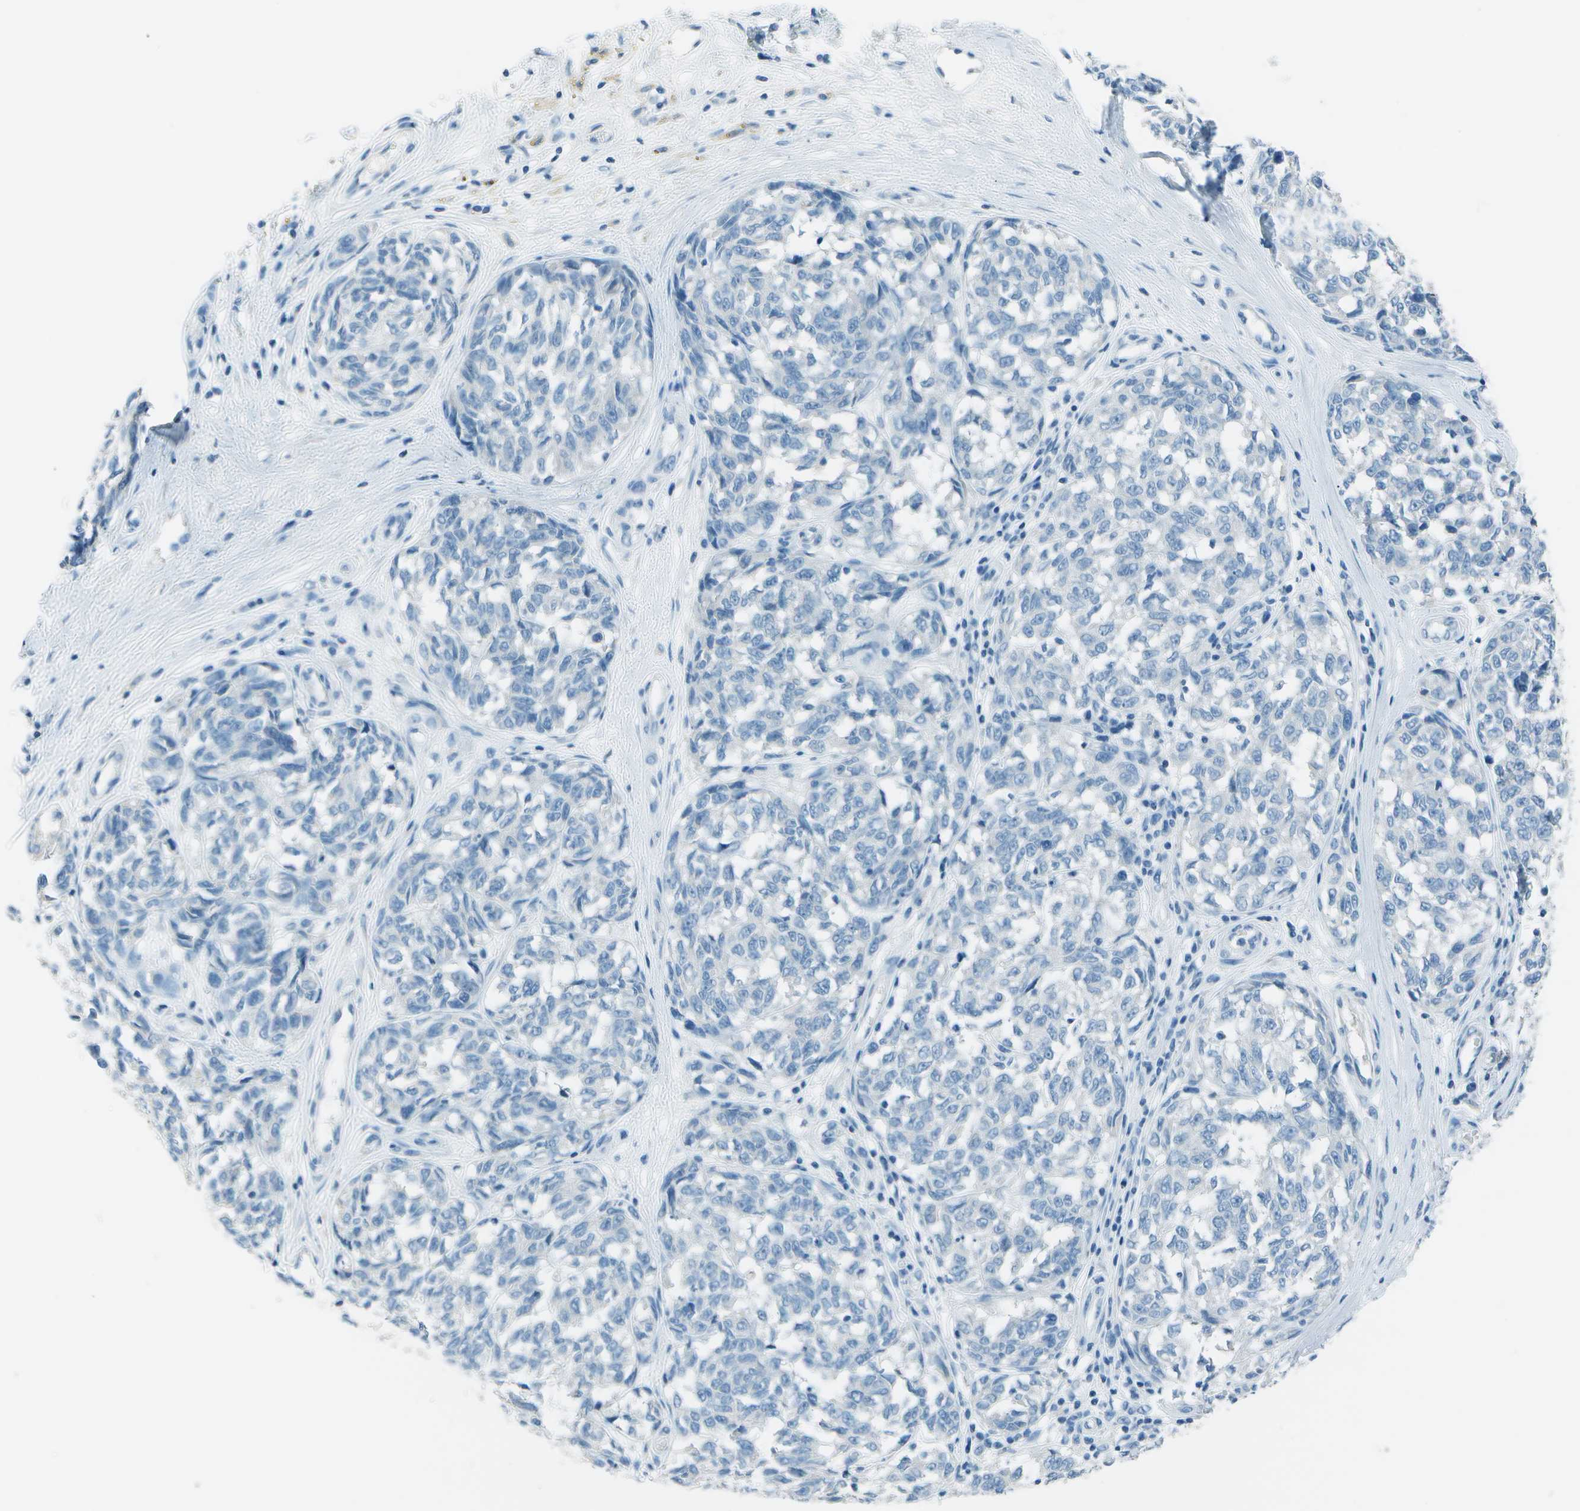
{"staining": {"intensity": "negative", "quantity": "none", "location": "none"}, "tissue": "melanoma", "cell_type": "Tumor cells", "image_type": "cancer", "snomed": [{"axis": "morphology", "description": "Malignant melanoma, NOS"}, {"axis": "topography", "description": "Skin"}], "caption": "Immunohistochemical staining of malignant melanoma displays no significant staining in tumor cells.", "gene": "FGF1", "patient": {"sex": "female", "age": 64}}